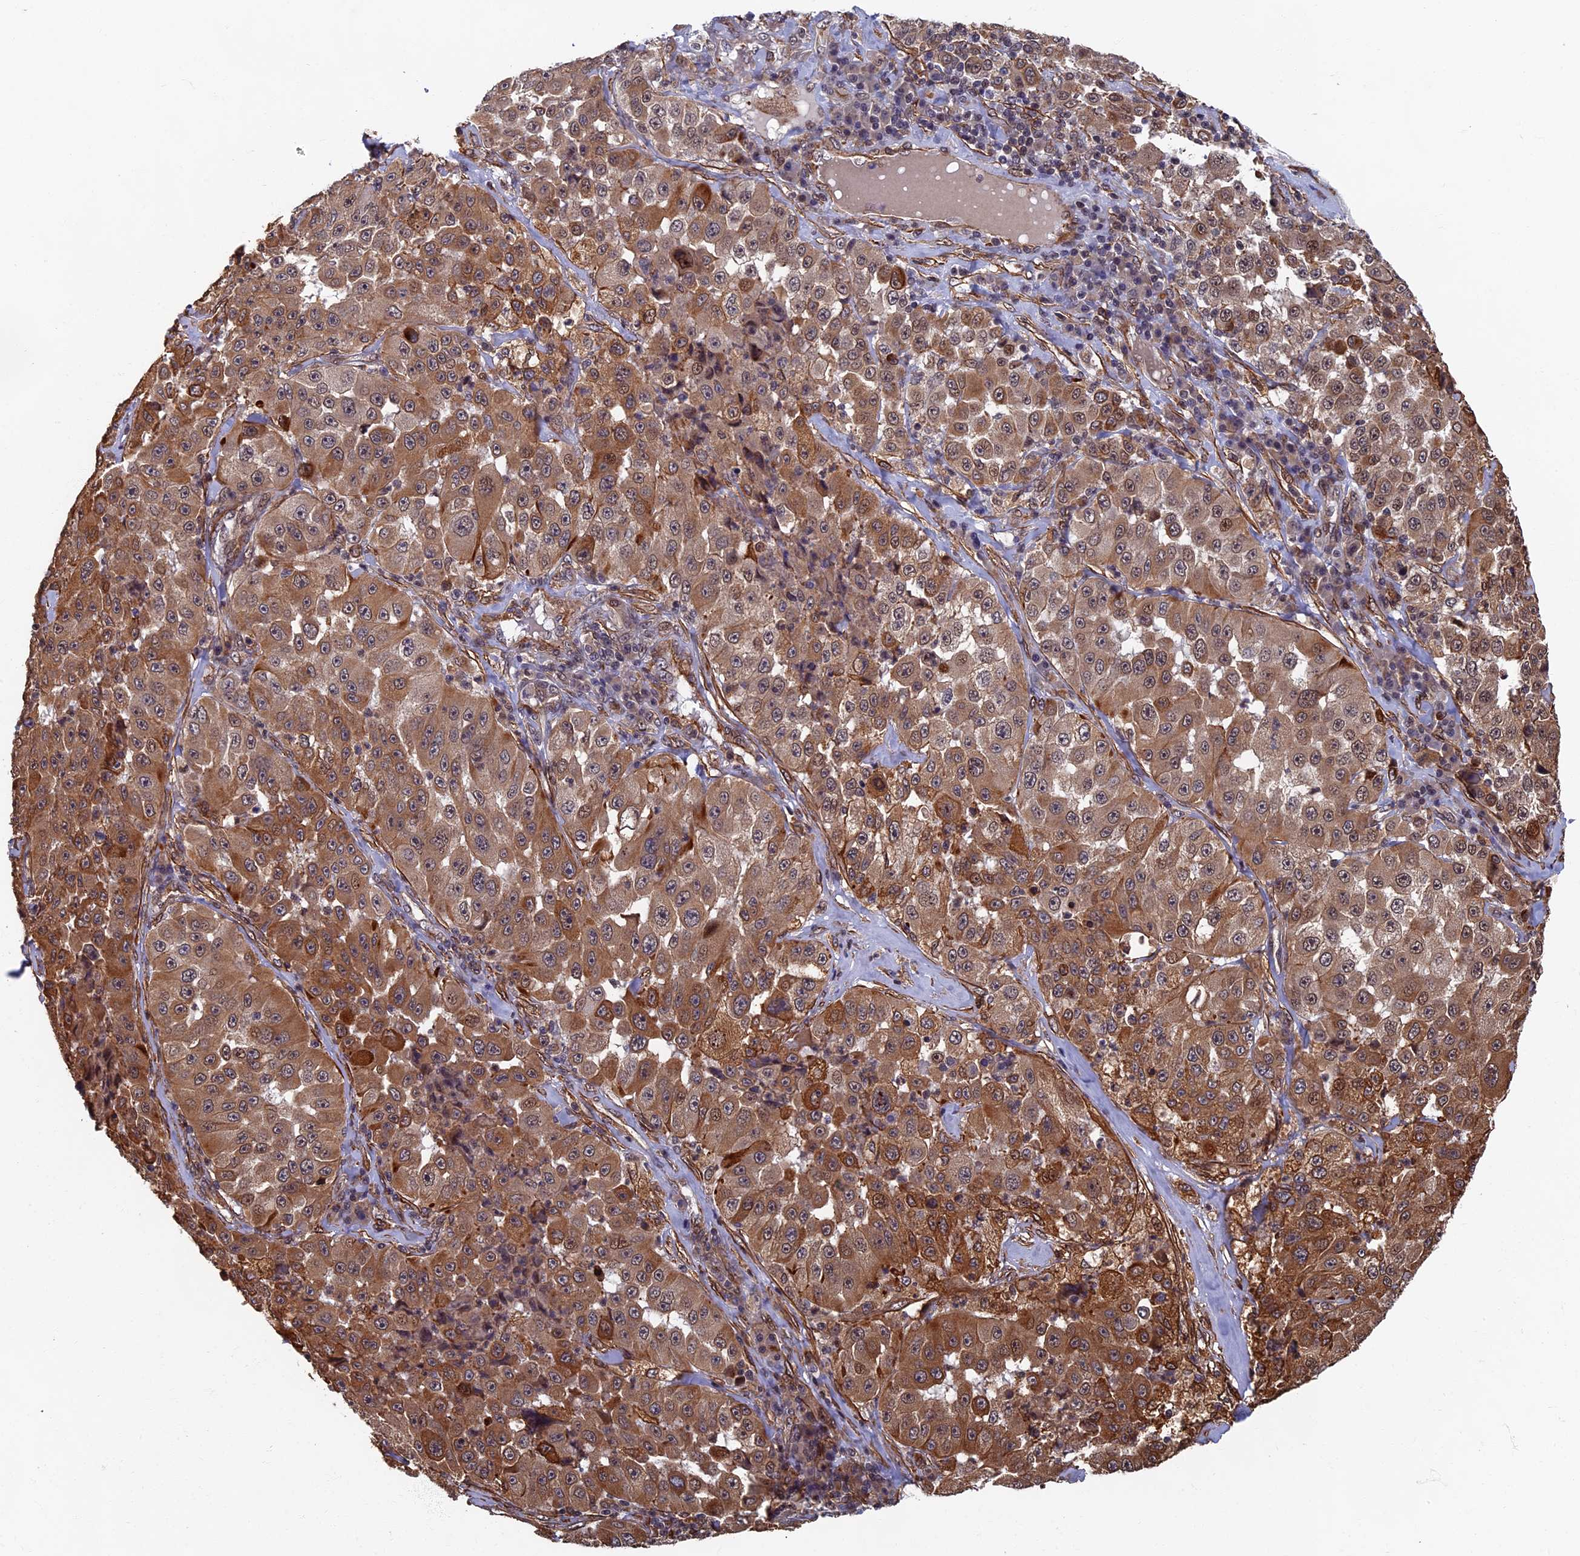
{"staining": {"intensity": "moderate", "quantity": ">75%", "location": "cytoplasmic/membranous"}, "tissue": "melanoma", "cell_type": "Tumor cells", "image_type": "cancer", "snomed": [{"axis": "morphology", "description": "Malignant melanoma, Metastatic site"}, {"axis": "topography", "description": "Lymph node"}], "caption": "Human melanoma stained with a brown dye displays moderate cytoplasmic/membranous positive expression in about >75% of tumor cells.", "gene": "CTDP1", "patient": {"sex": "male", "age": 62}}